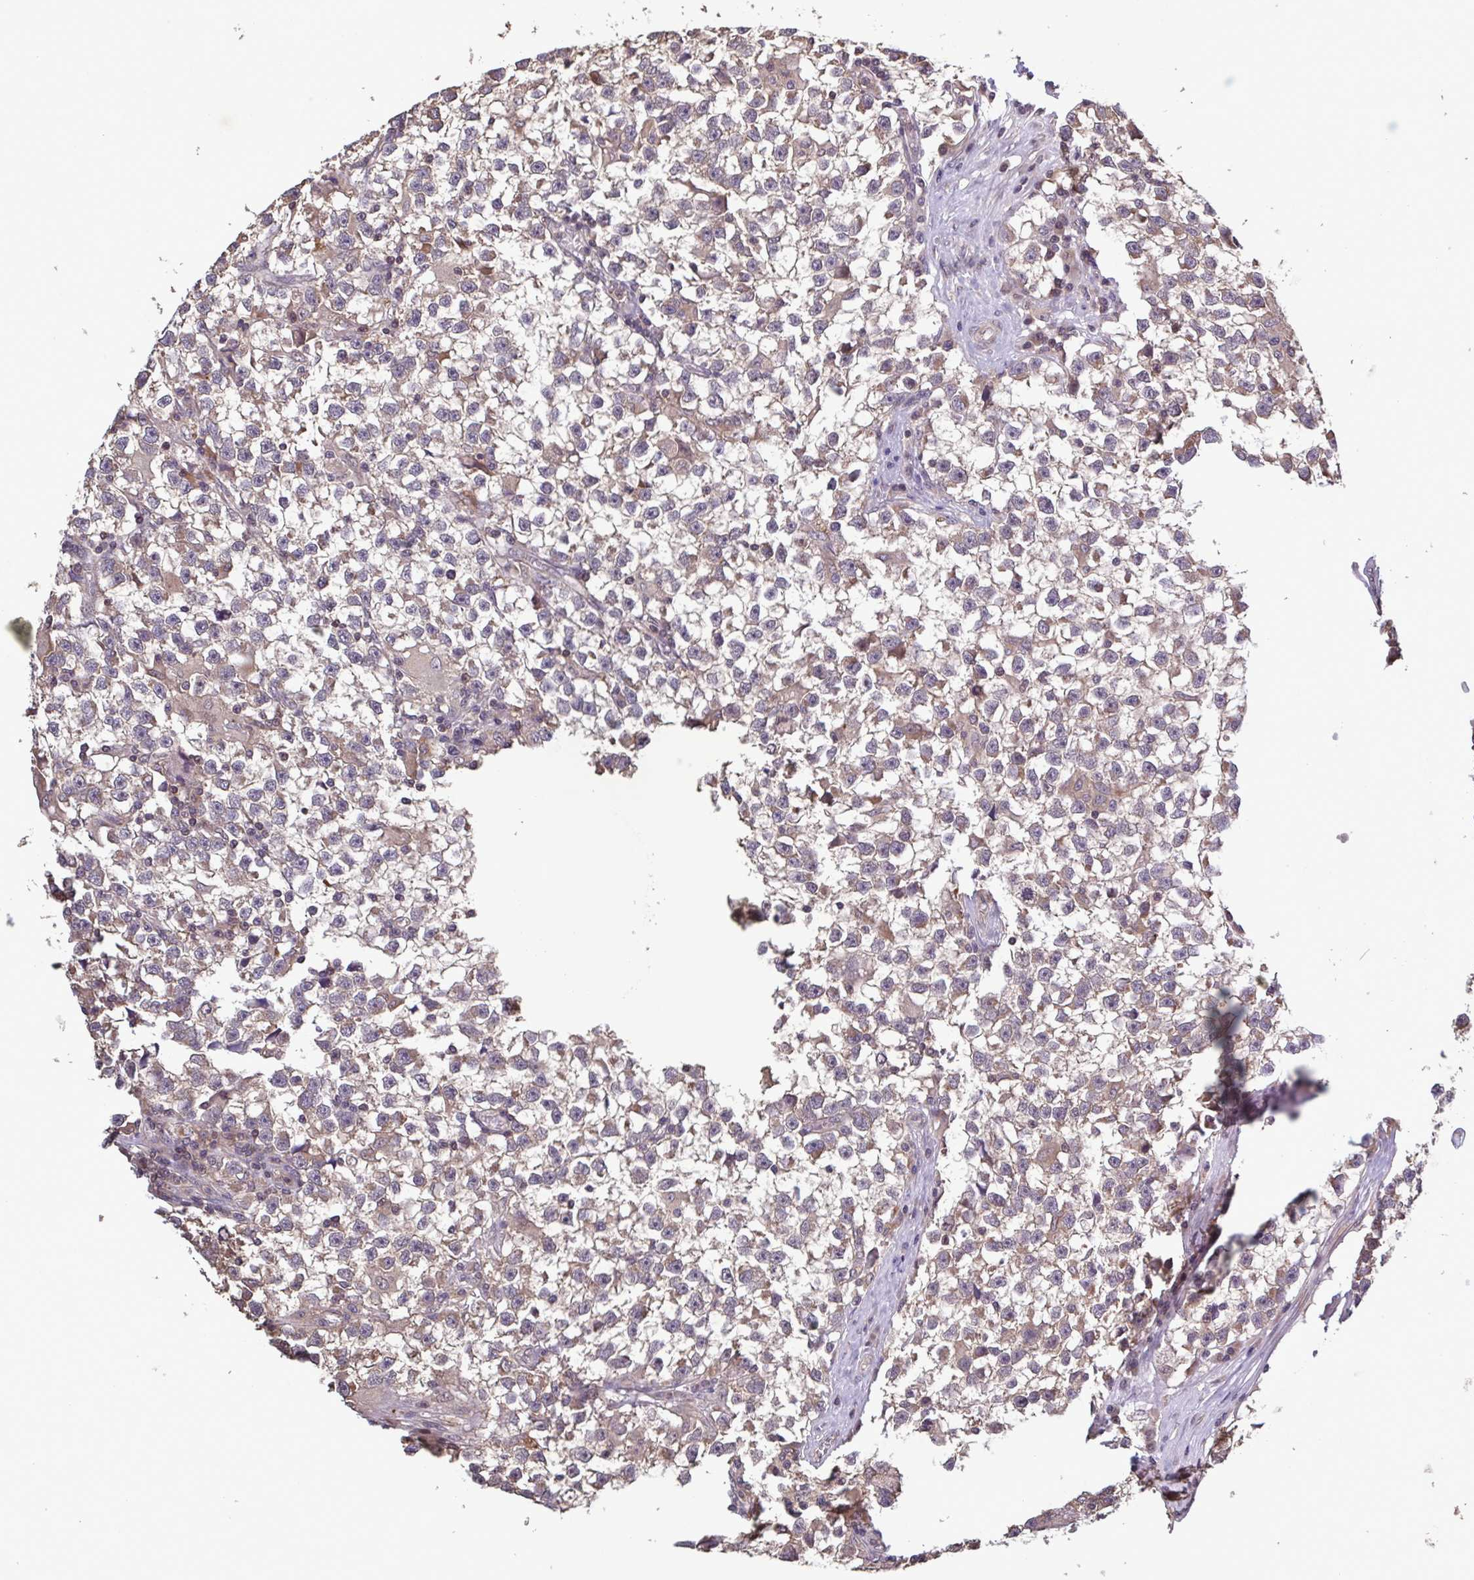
{"staining": {"intensity": "weak", "quantity": "25%-75%", "location": "cytoplasmic/membranous"}, "tissue": "testis cancer", "cell_type": "Tumor cells", "image_type": "cancer", "snomed": [{"axis": "morphology", "description": "Seminoma, NOS"}, {"axis": "topography", "description": "Testis"}], "caption": "DAB immunohistochemical staining of human testis seminoma shows weak cytoplasmic/membranous protein expression in about 25%-75% of tumor cells.", "gene": "ZNF200", "patient": {"sex": "male", "age": 31}}